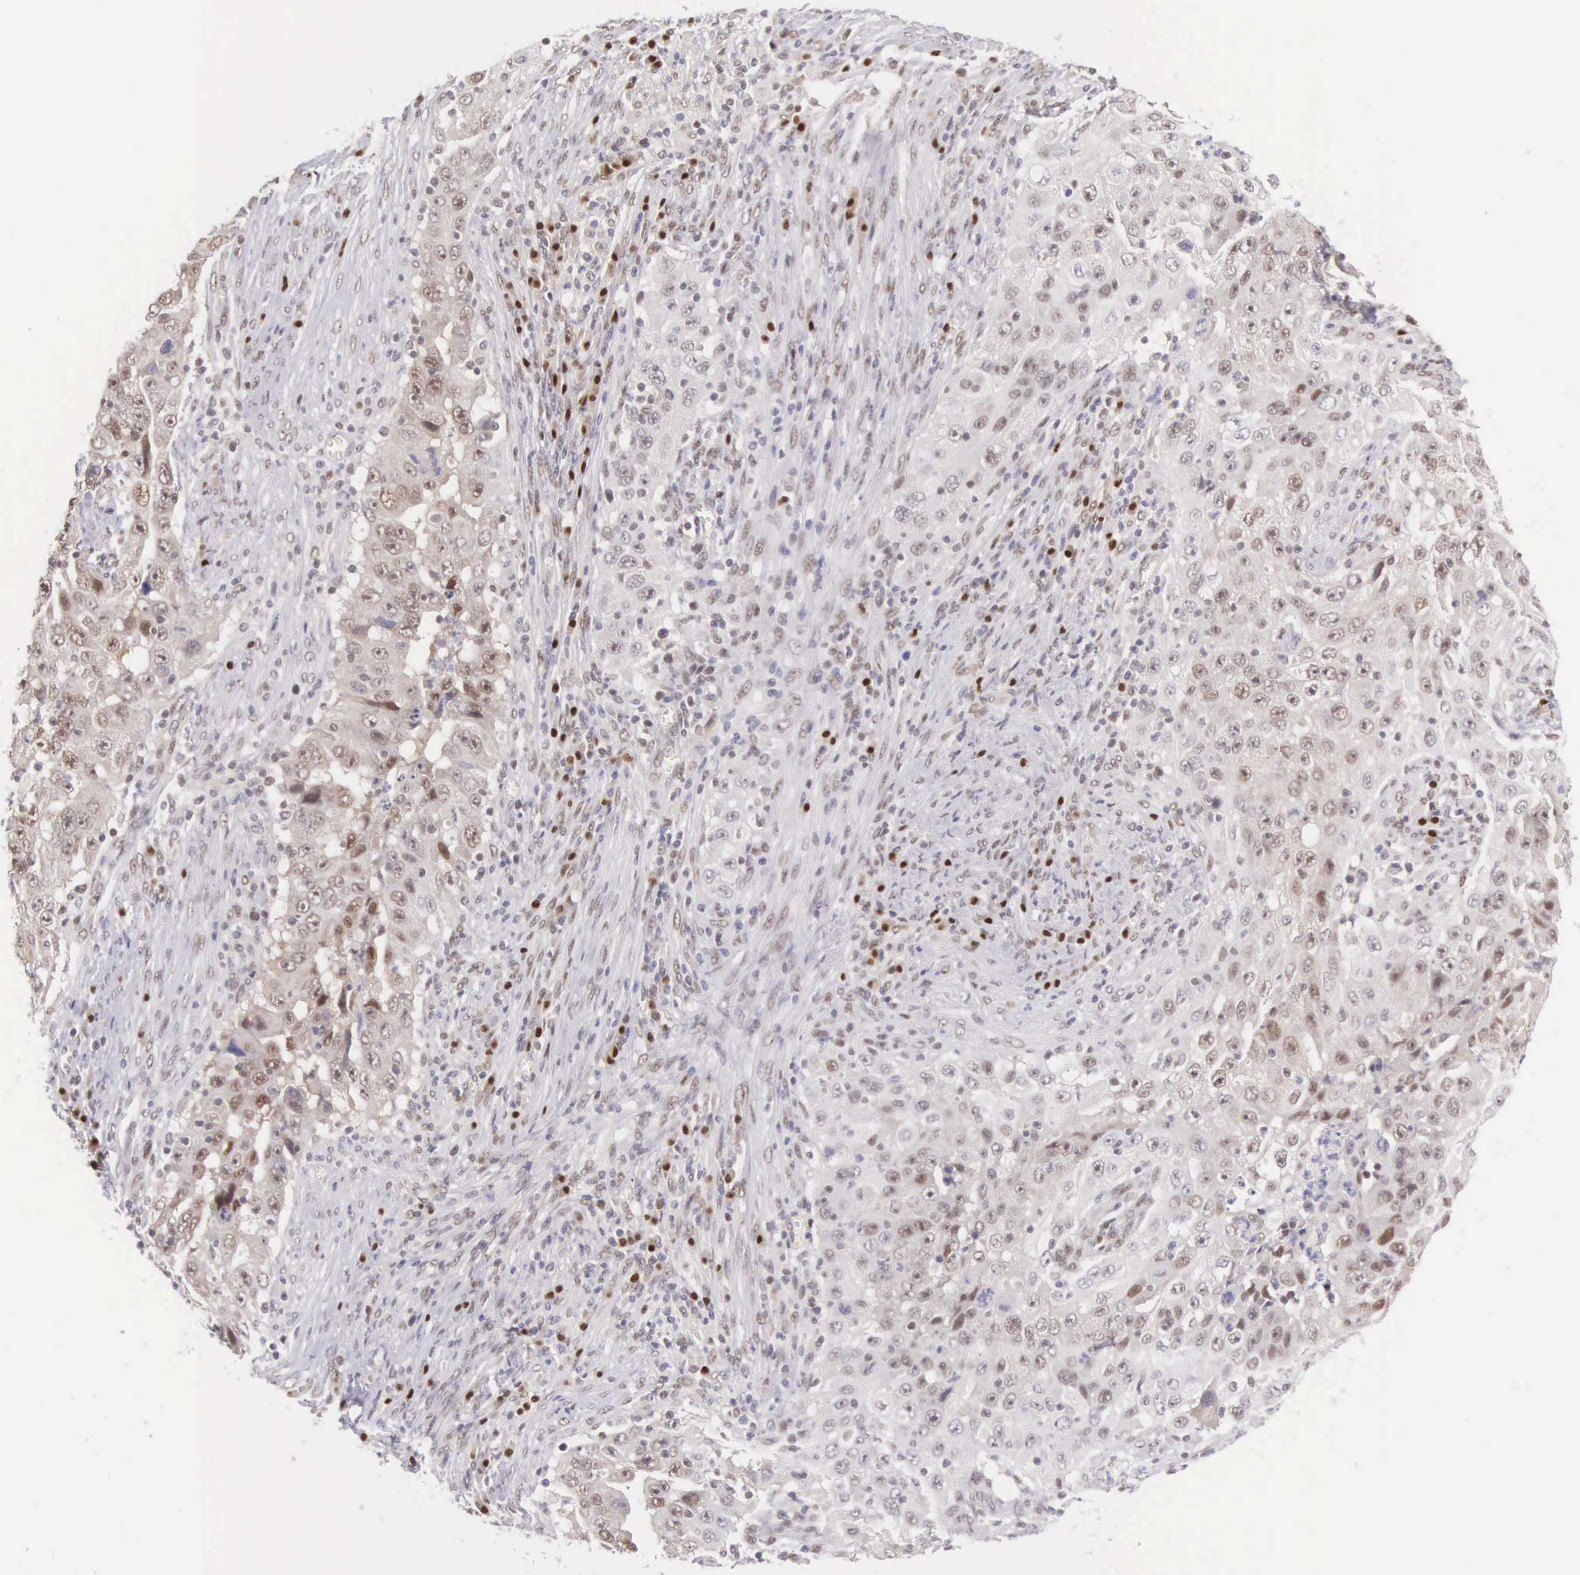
{"staining": {"intensity": "moderate", "quantity": "25%-75%", "location": "nuclear"}, "tissue": "lung cancer", "cell_type": "Tumor cells", "image_type": "cancer", "snomed": [{"axis": "morphology", "description": "Squamous cell carcinoma, NOS"}, {"axis": "topography", "description": "Lung"}], "caption": "An immunohistochemistry (IHC) image of tumor tissue is shown. Protein staining in brown labels moderate nuclear positivity in squamous cell carcinoma (lung) within tumor cells. The staining was performed using DAB, with brown indicating positive protein expression. Nuclei are stained blue with hematoxylin.", "gene": "CCDC117", "patient": {"sex": "male", "age": 64}}